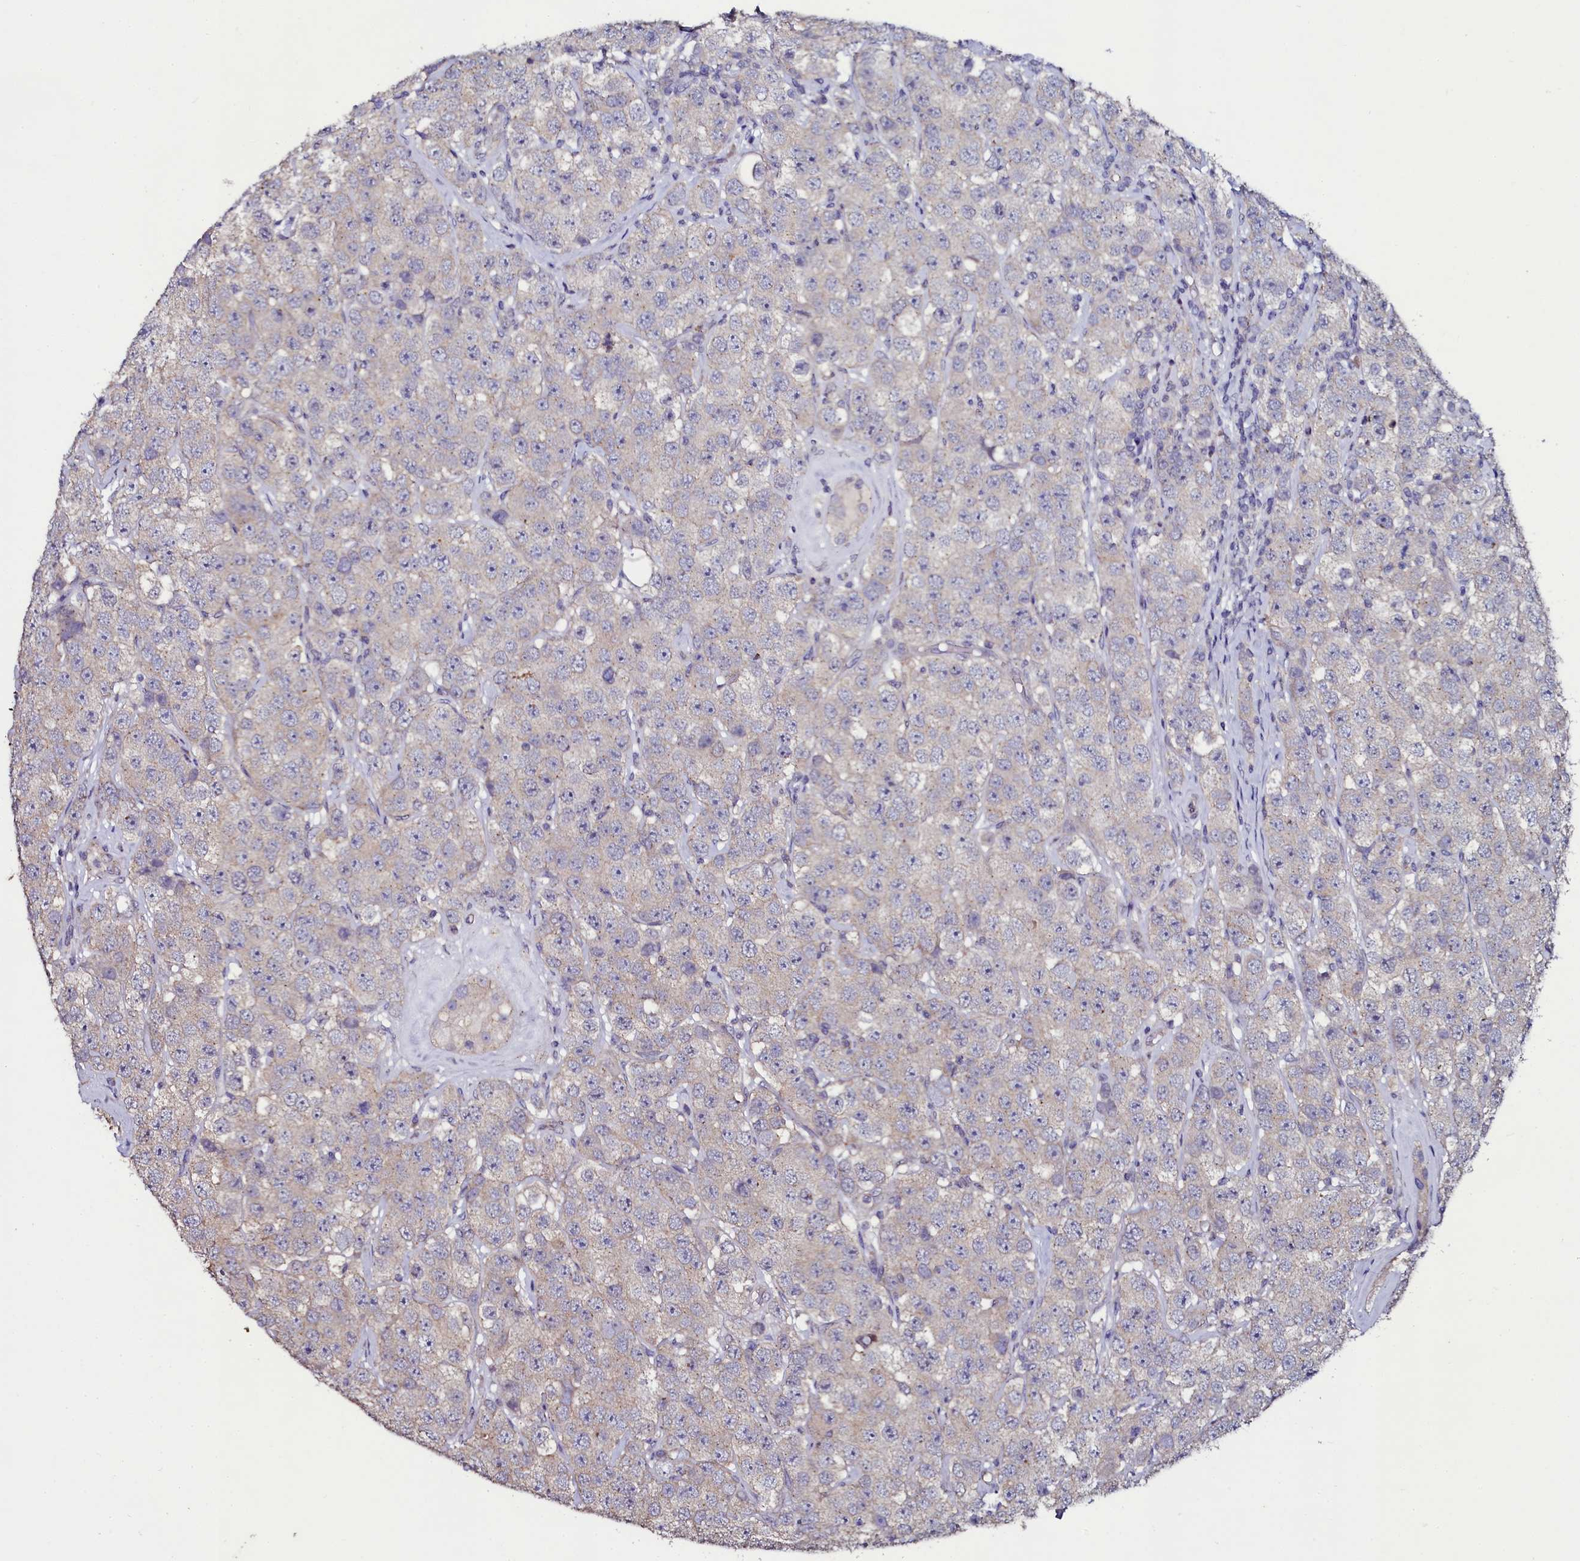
{"staining": {"intensity": "weak", "quantity": "<25%", "location": "cytoplasmic/membranous"}, "tissue": "testis cancer", "cell_type": "Tumor cells", "image_type": "cancer", "snomed": [{"axis": "morphology", "description": "Seminoma, NOS"}, {"axis": "topography", "description": "Testis"}], "caption": "There is no significant staining in tumor cells of seminoma (testis).", "gene": "USPL1", "patient": {"sex": "male", "age": 28}}